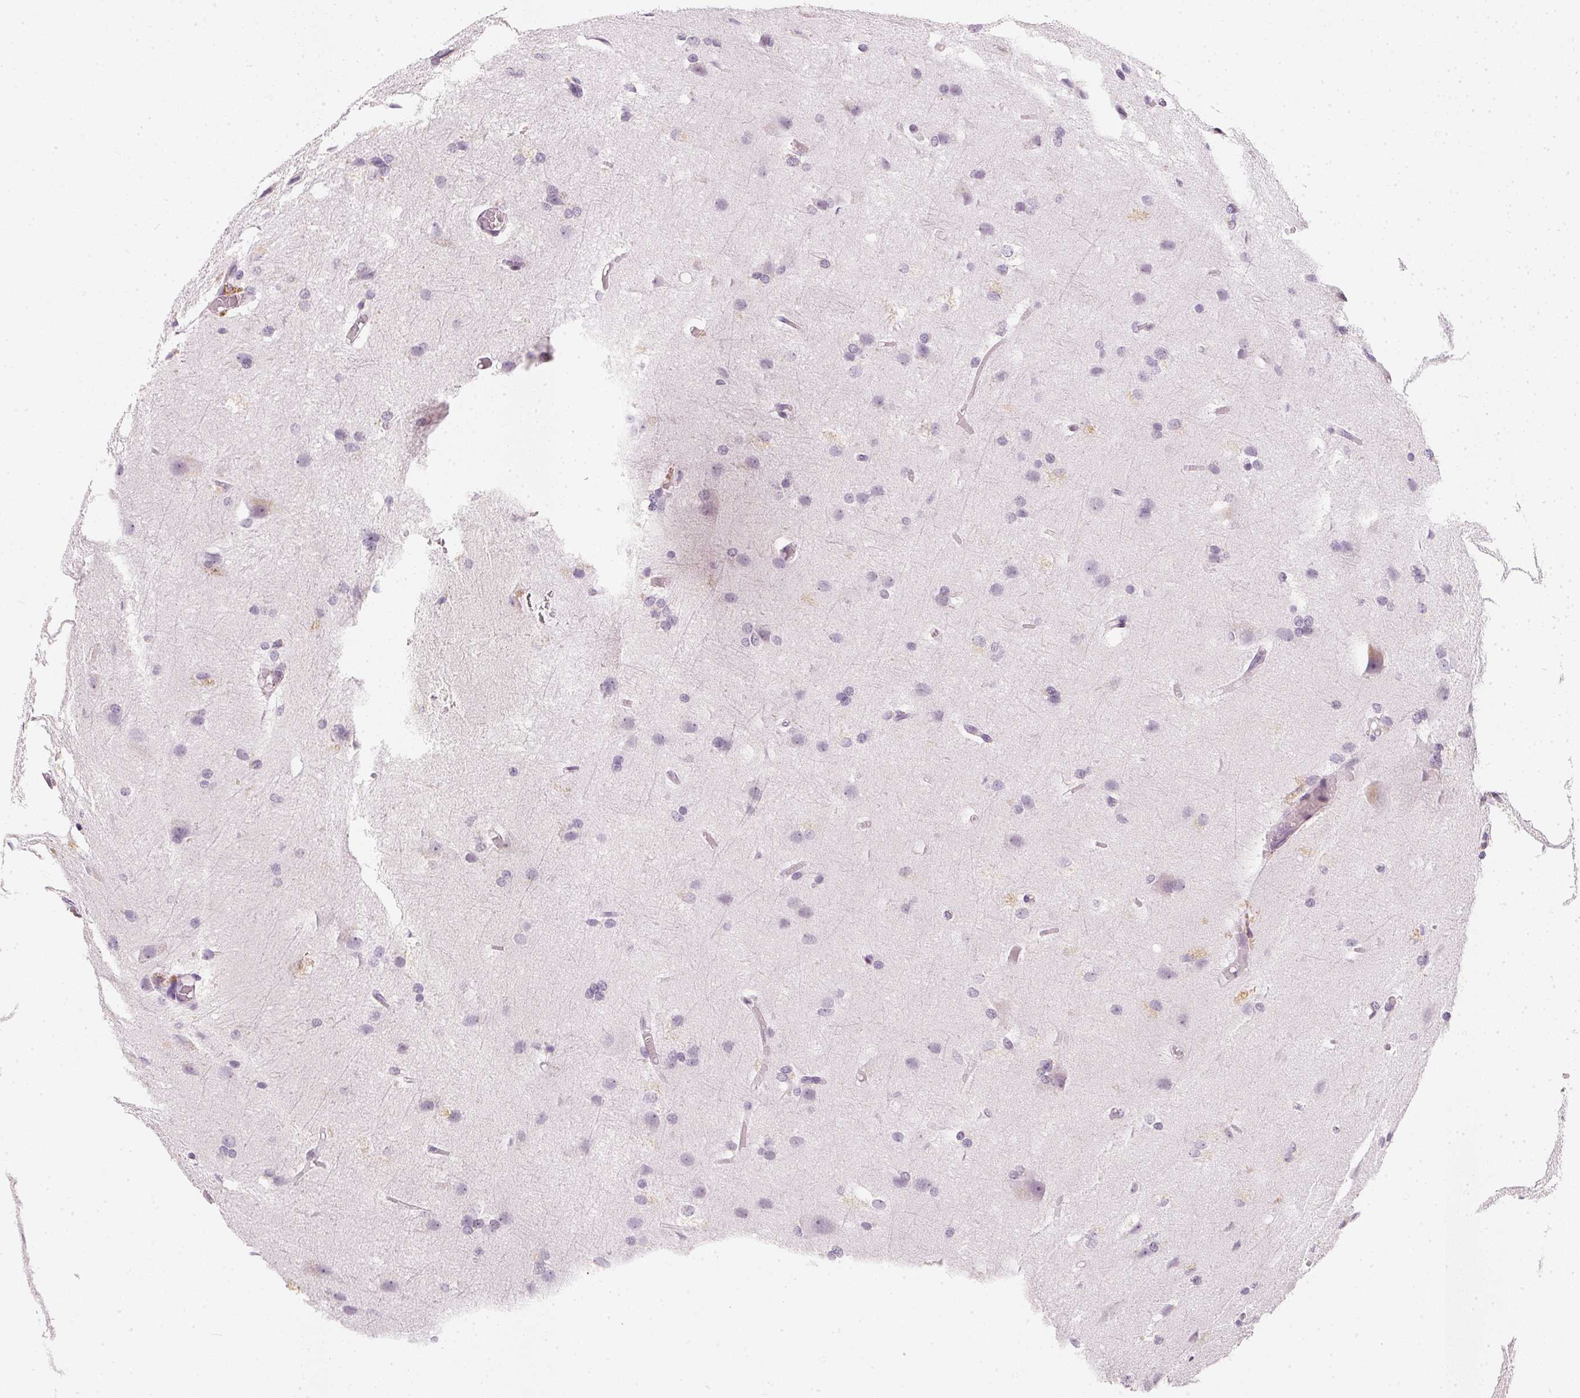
{"staining": {"intensity": "negative", "quantity": "none", "location": "none"}, "tissue": "glioma", "cell_type": "Tumor cells", "image_type": "cancer", "snomed": [{"axis": "morphology", "description": "Glioma, malignant, High grade"}, {"axis": "topography", "description": "Brain"}], "caption": "Tumor cells show no significant protein positivity in malignant glioma (high-grade).", "gene": "CHST4", "patient": {"sex": "male", "age": 68}}